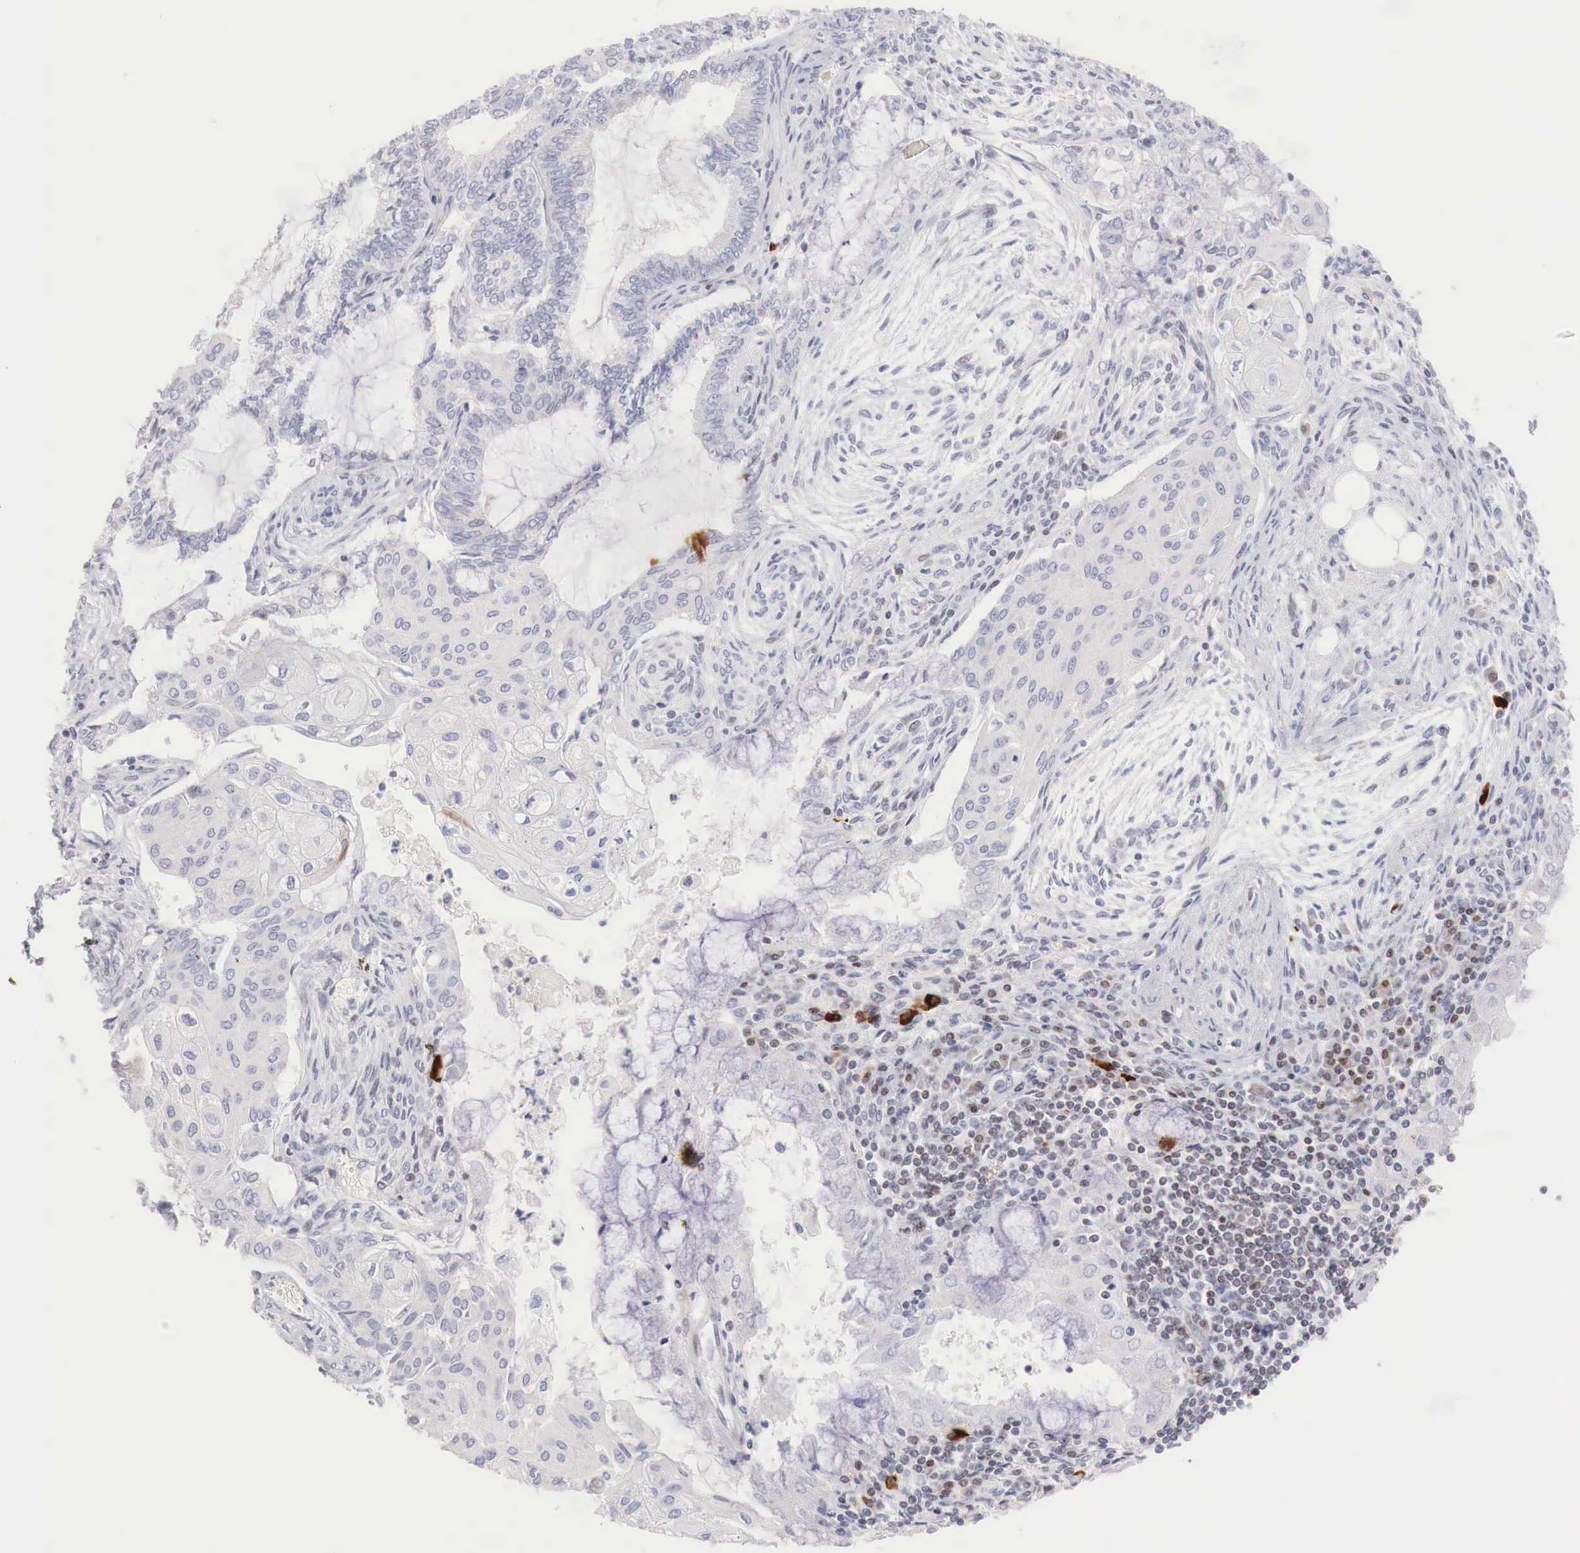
{"staining": {"intensity": "negative", "quantity": "none", "location": "none"}, "tissue": "endometrial cancer", "cell_type": "Tumor cells", "image_type": "cancer", "snomed": [{"axis": "morphology", "description": "Adenocarcinoma, NOS"}, {"axis": "topography", "description": "Endometrium"}], "caption": "Tumor cells show no significant staining in endometrial cancer (adenocarcinoma).", "gene": "CLCN5", "patient": {"sex": "female", "age": 79}}